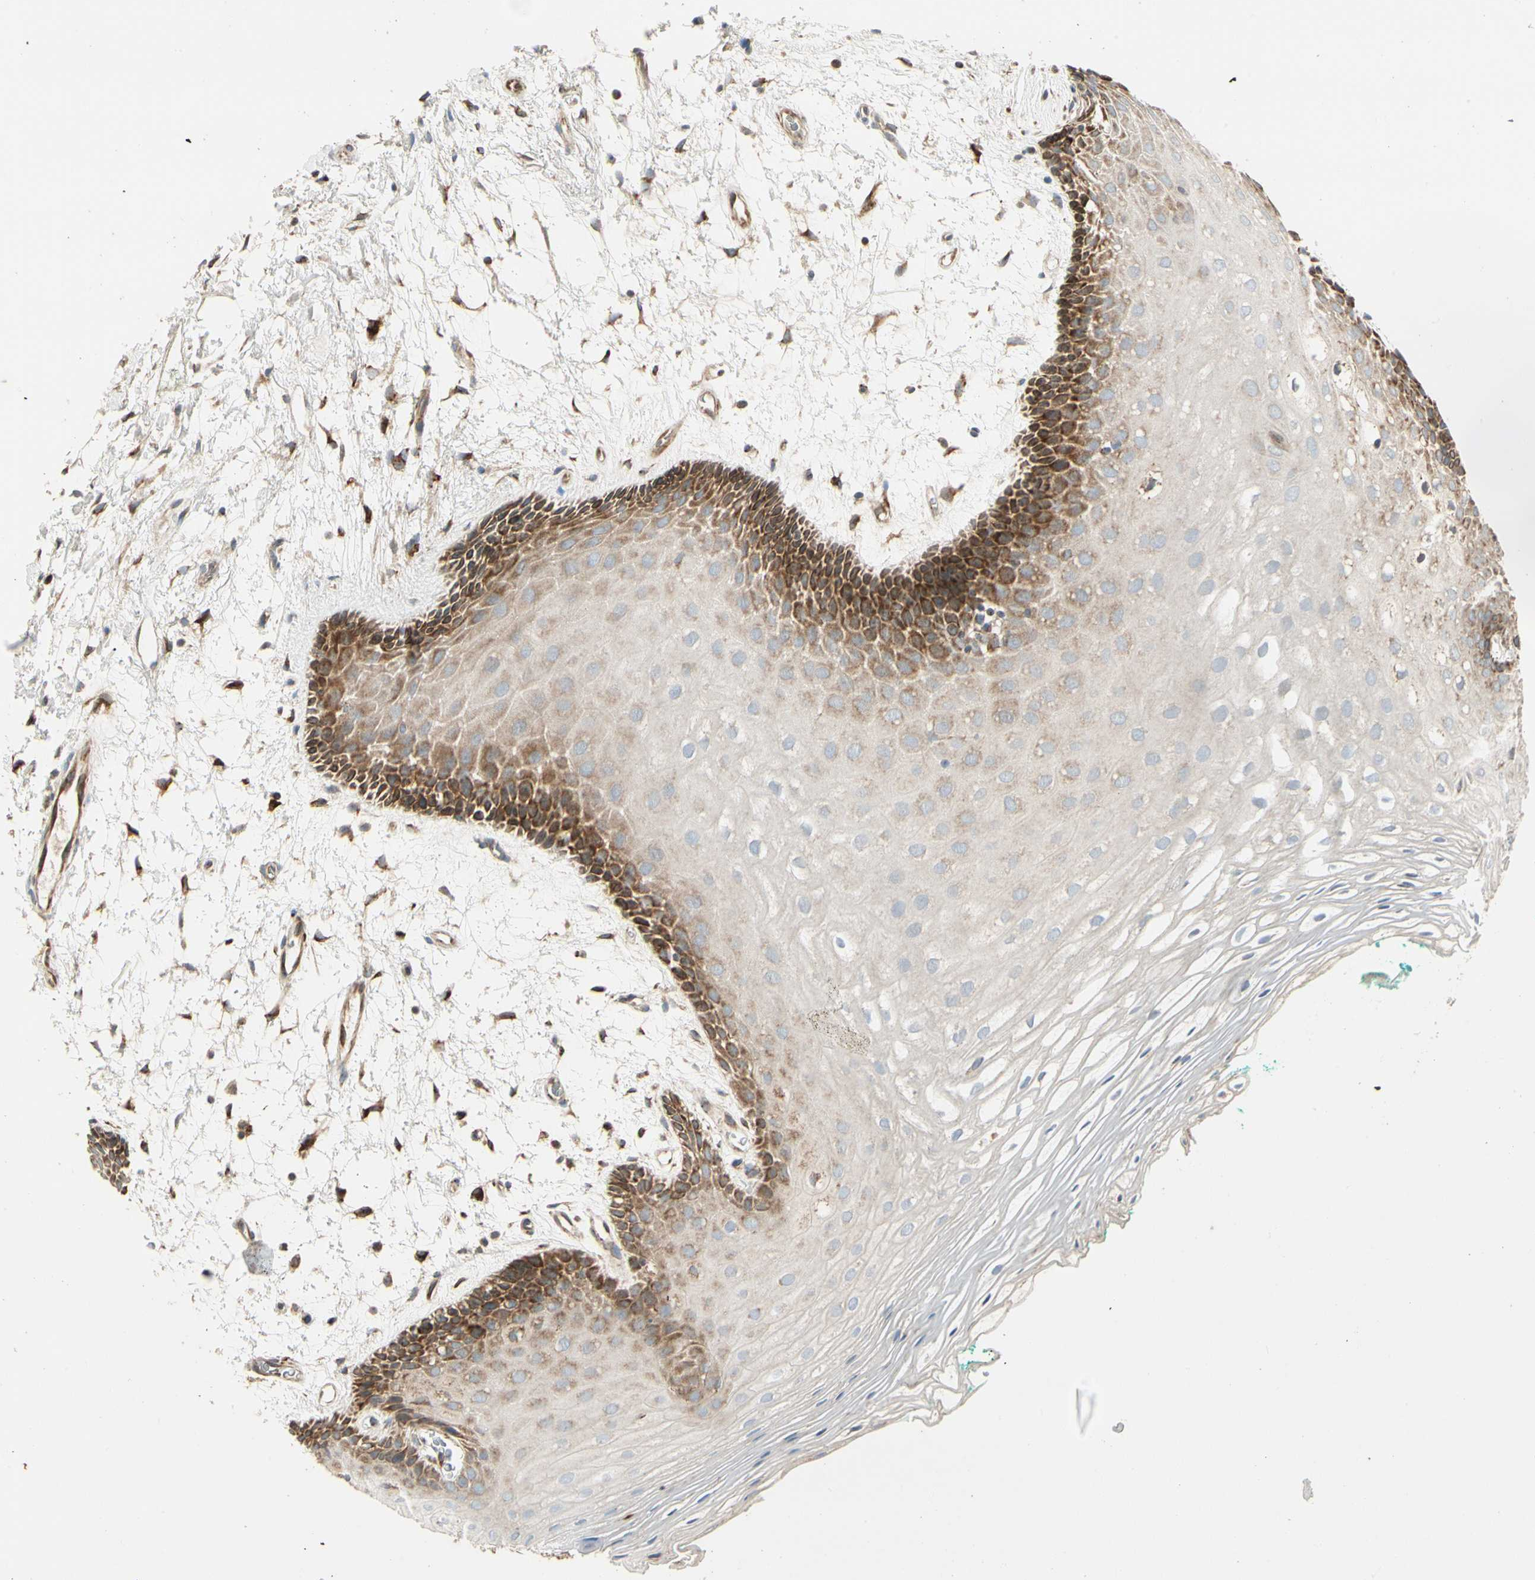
{"staining": {"intensity": "moderate", "quantity": "25%-75%", "location": "cytoplasmic/membranous"}, "tissue": "oral mucosa", "cell_type": "Squamous epithelial cells", "image_type": "normal", "snomed": [{"axis": "morphology", "description": "Normal tissue, NOS"}, {"axis": "topography", "description": "Skeletal muscle"}, {"axis": "topography", "description": "Oral tissue"}, {"axis": "topography", "description": "Peripheral nerve tissue"}], "caption": "Immunohistochemistry (IHC) staining of normal oral mucosa, which shows medium levels of moderate cytoplasmic/membranous expression in approximately 25%-75% of squamous epithelial cells indicating moderate cytoplasmic/membranous protein expression. The staining was performed using DAB (brown) for protein detection and nuclei were counterstained in hematoxylin (blue).", "gene": "MRPL9", "patient": {"sex": "female", "age": 84}}